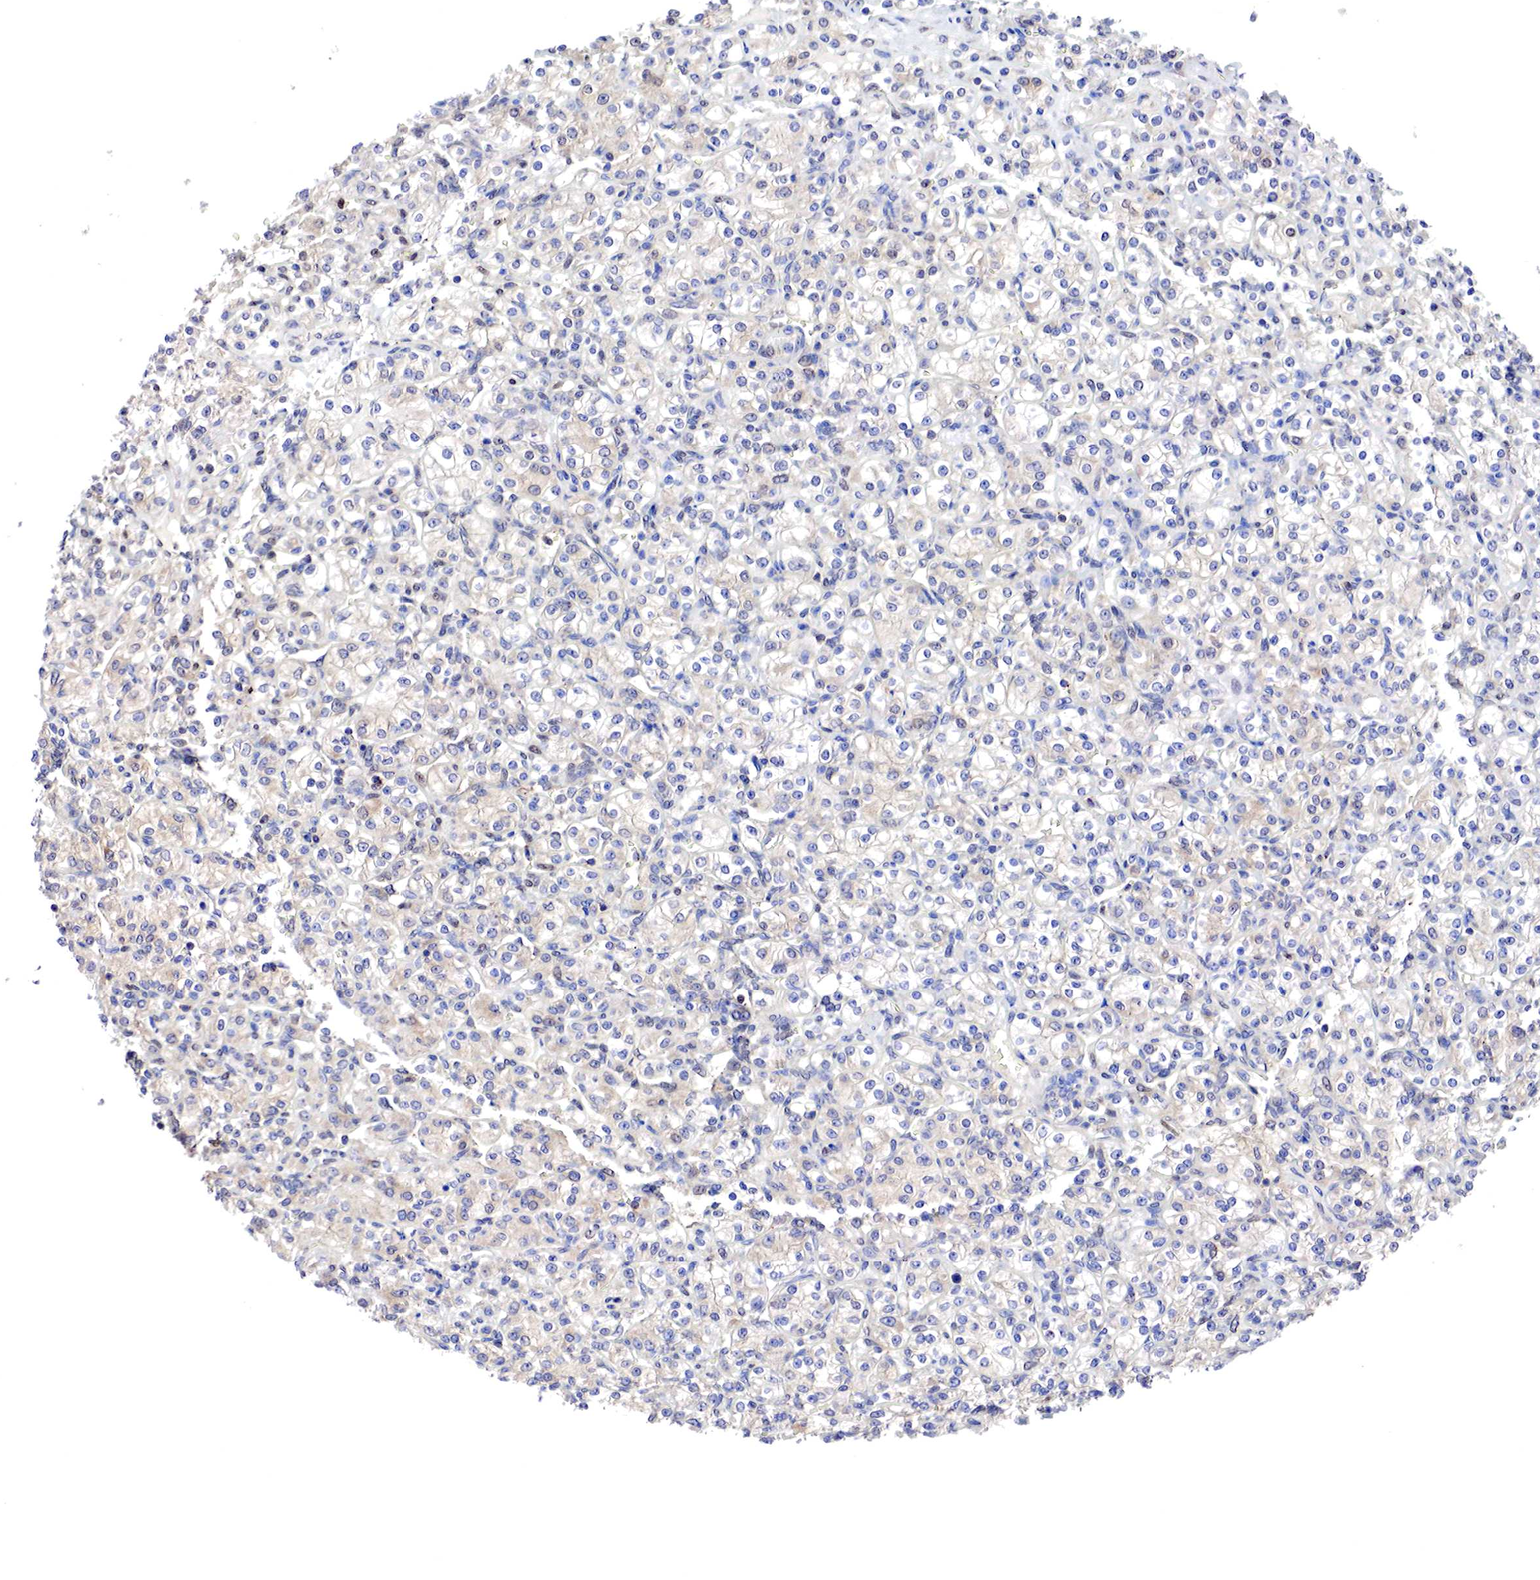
{"staining": {"intensity": "negative", "quantity": "none", "location": "none"}, "tissue": "renal cancer", "cell_type": "Tumor cells", "image_type": "cancer", "snomed": [{"axis": "morphology", "description": "Adenocarcinoma, NOS"}, {"axis": "topography", "description": "Kidney"}], "caption": "There is no significant positivity in tumor cells of renal cancer (adenocarcinoma).", "gene": "PABIR2", "patient": {"sex": "male", "age": 77}}